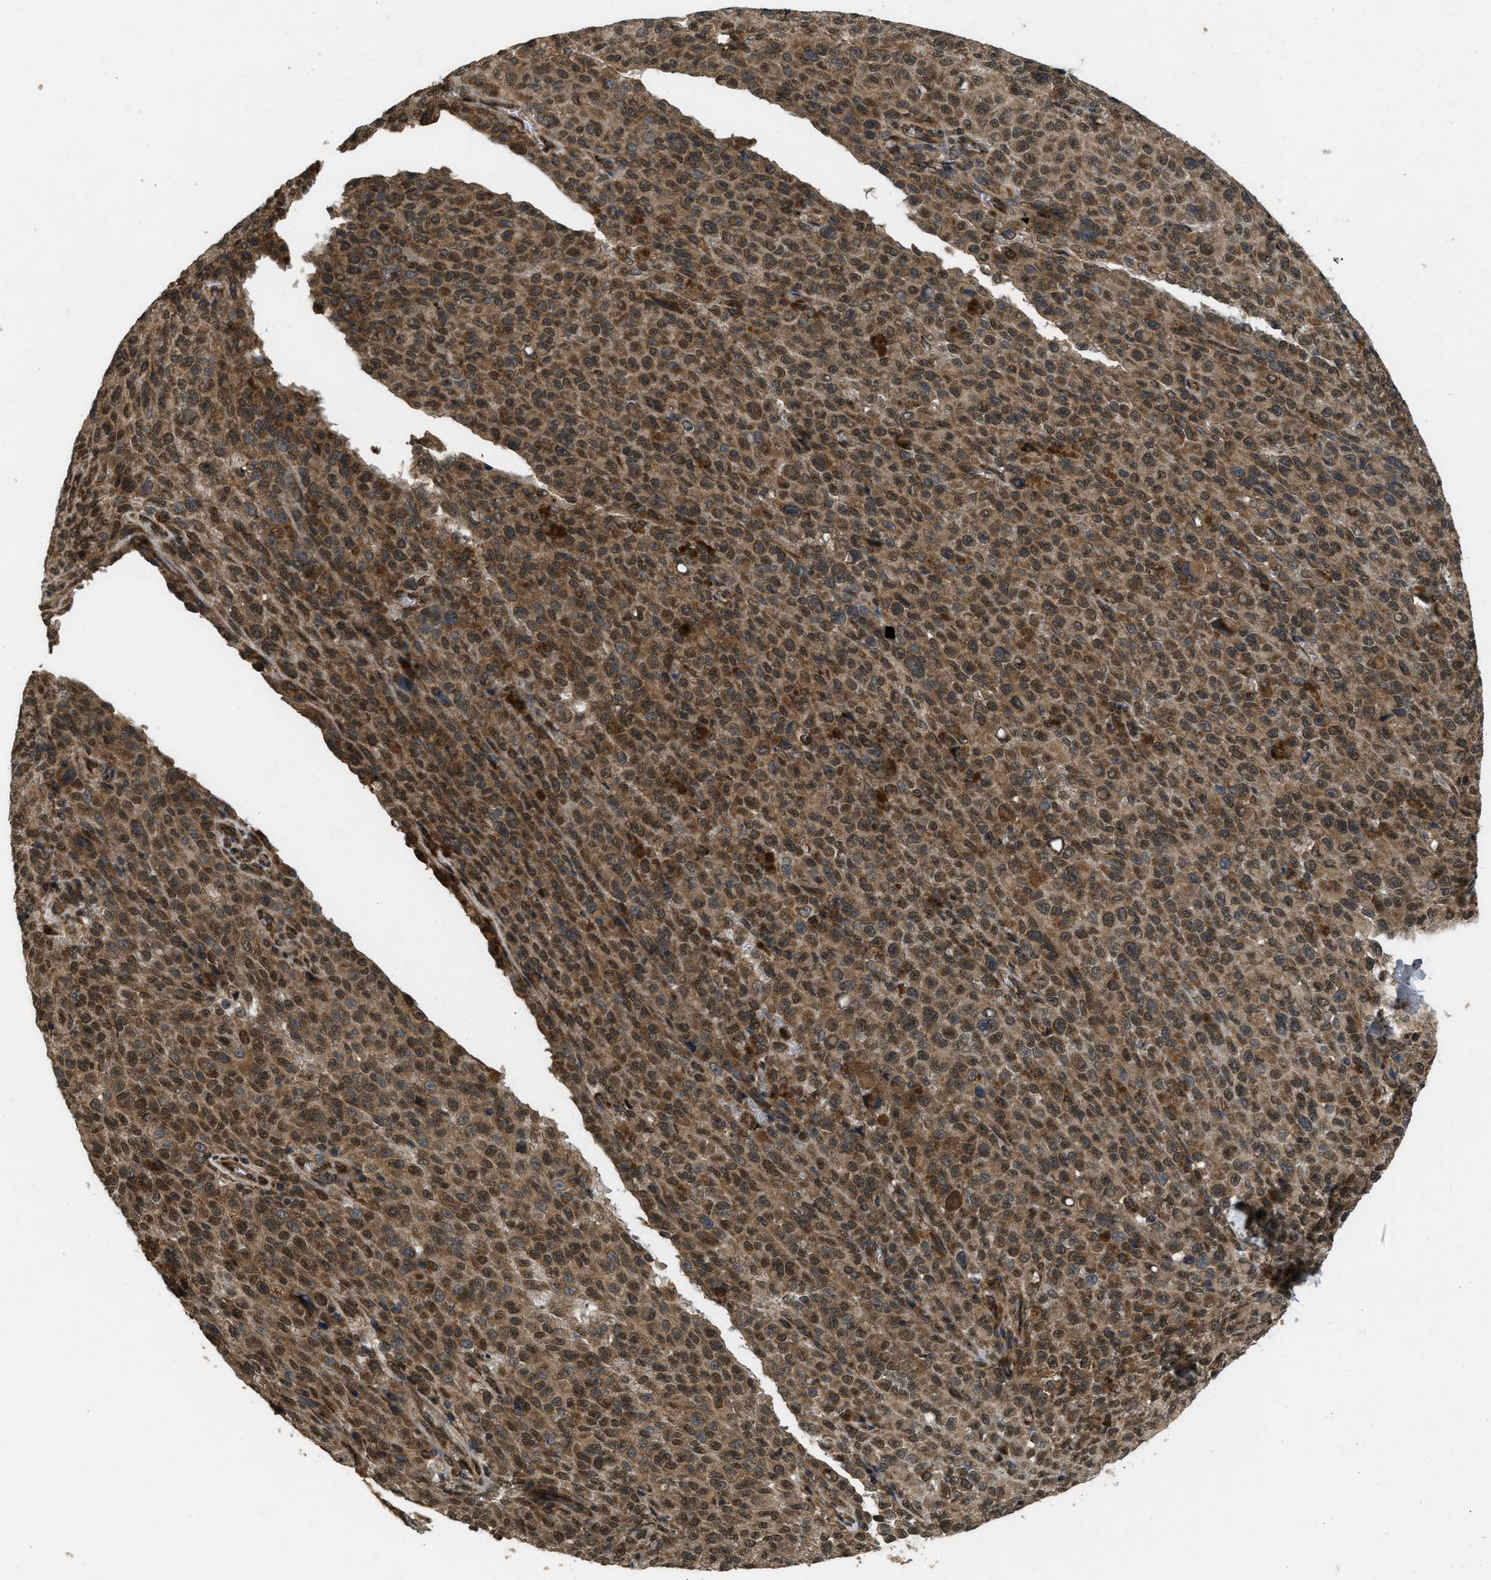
{"staining": {"intensity": "strong", "quantity": ">75%", "location": "cytoplasmic/membranous,nuclear"}, "tissue": "melanoma", "cell_type": "Tumor cells", "image_type": "cancer", "snomed": [{"axis": "morphology", "description": "Malignant melanoma, NOS"}, {"axis": "topography", "description": "Skin"}], "caption": "Protein expression analysis of human malignant melanoma reveals strong cytoplasmic/membranous and nuclear positivity in approximately >75% of tumor cells. (IHC, brightfield microscopy, high magnification).", "gene": "SPTLC1", "patient": {"sex": "female", "age": 82}}